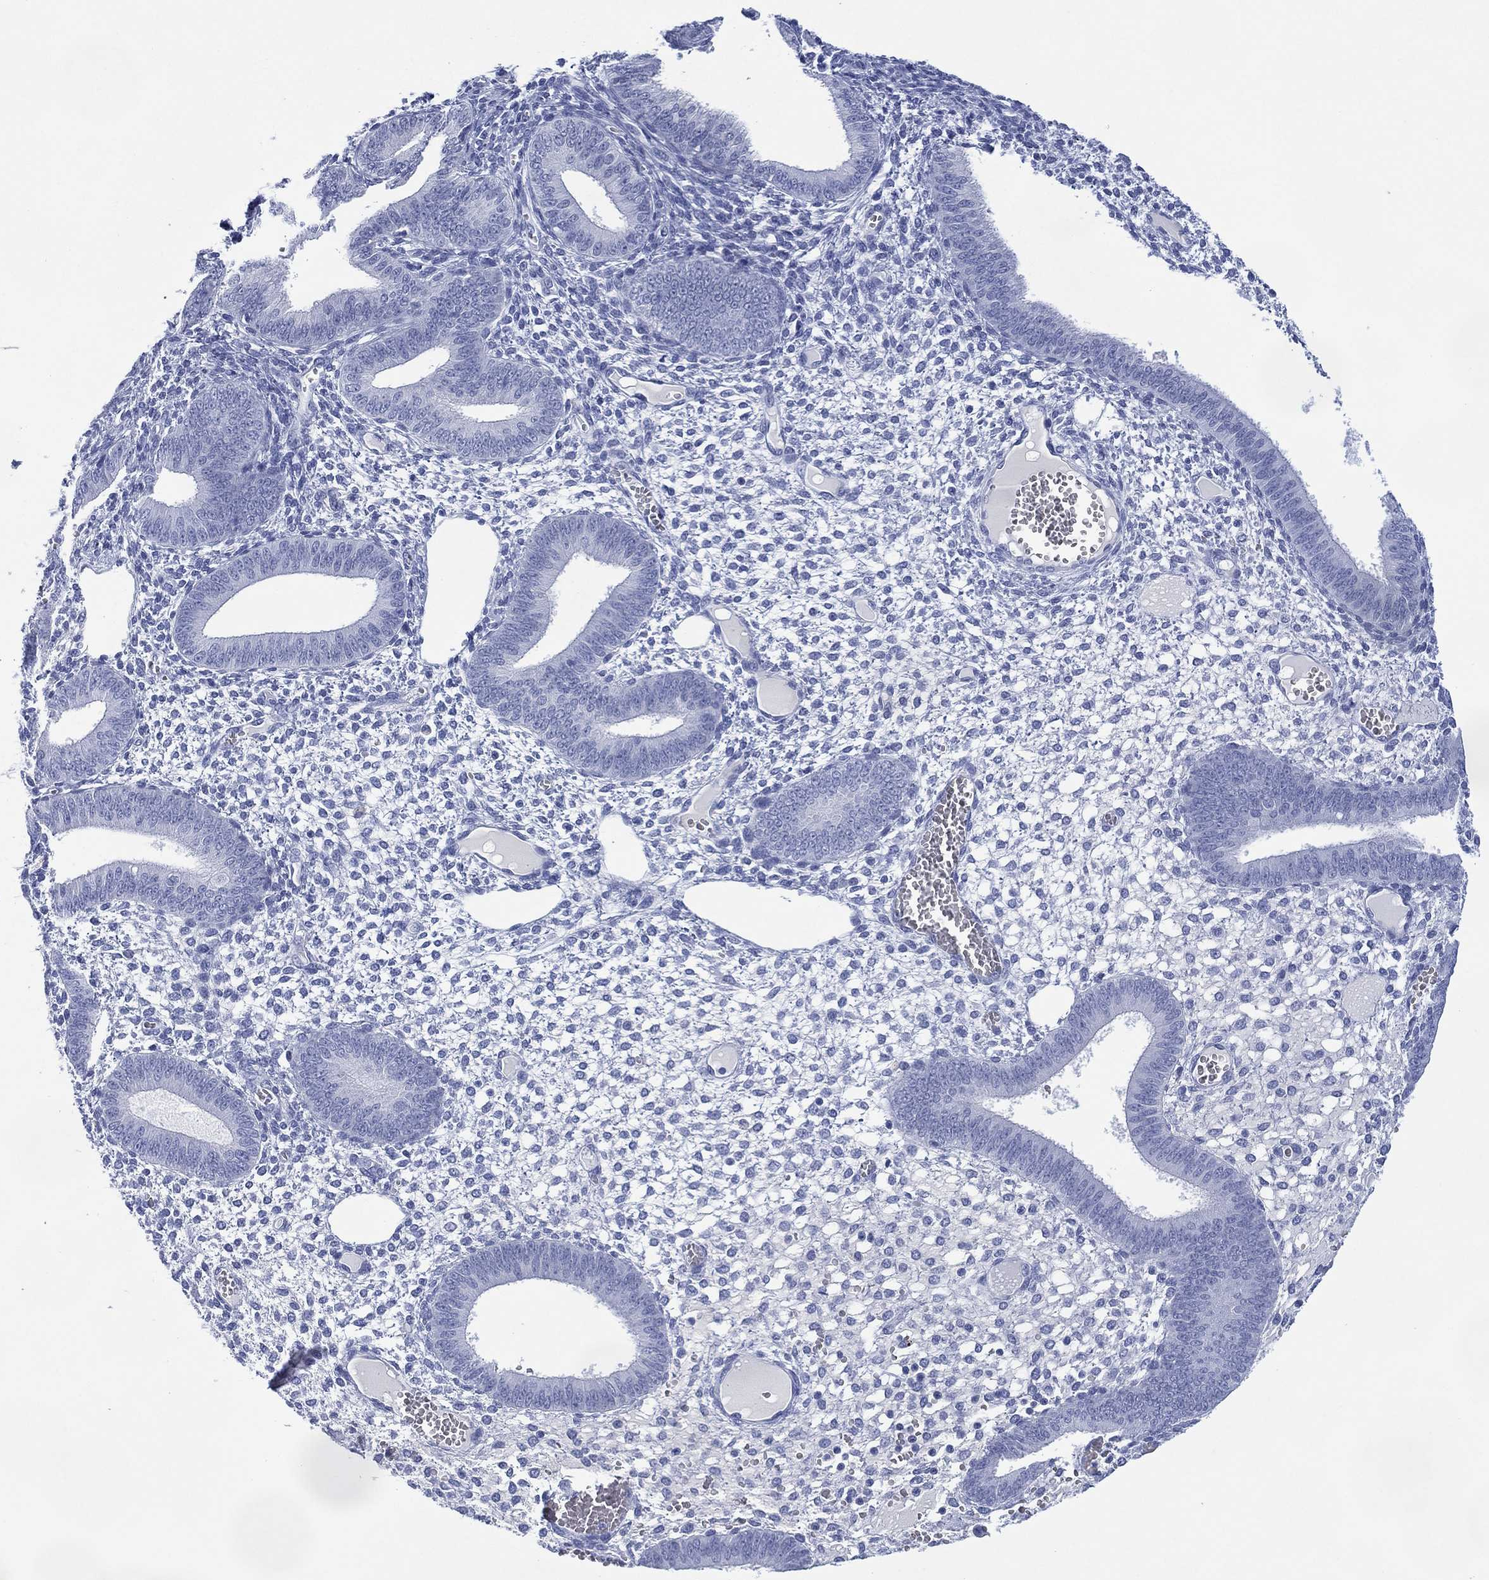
{"staining": {"intensity": "negative", "quantity": "none", "location": "none"}, "tissue": "endometrium", "cell_type": "Cells in endometrial stroma", "image_type": "normal", "snomed": [{"axis": "morphology", "description": "Normal tissue, NOS"}, {"axis": "topography", "description": "Endometrium"}], "caption": "IHC of normal endometrium reveals no staining in cells in endometrial stroma.", "gene": "SIGLECL1", "patient": {"sex": "female", "age": 42}}